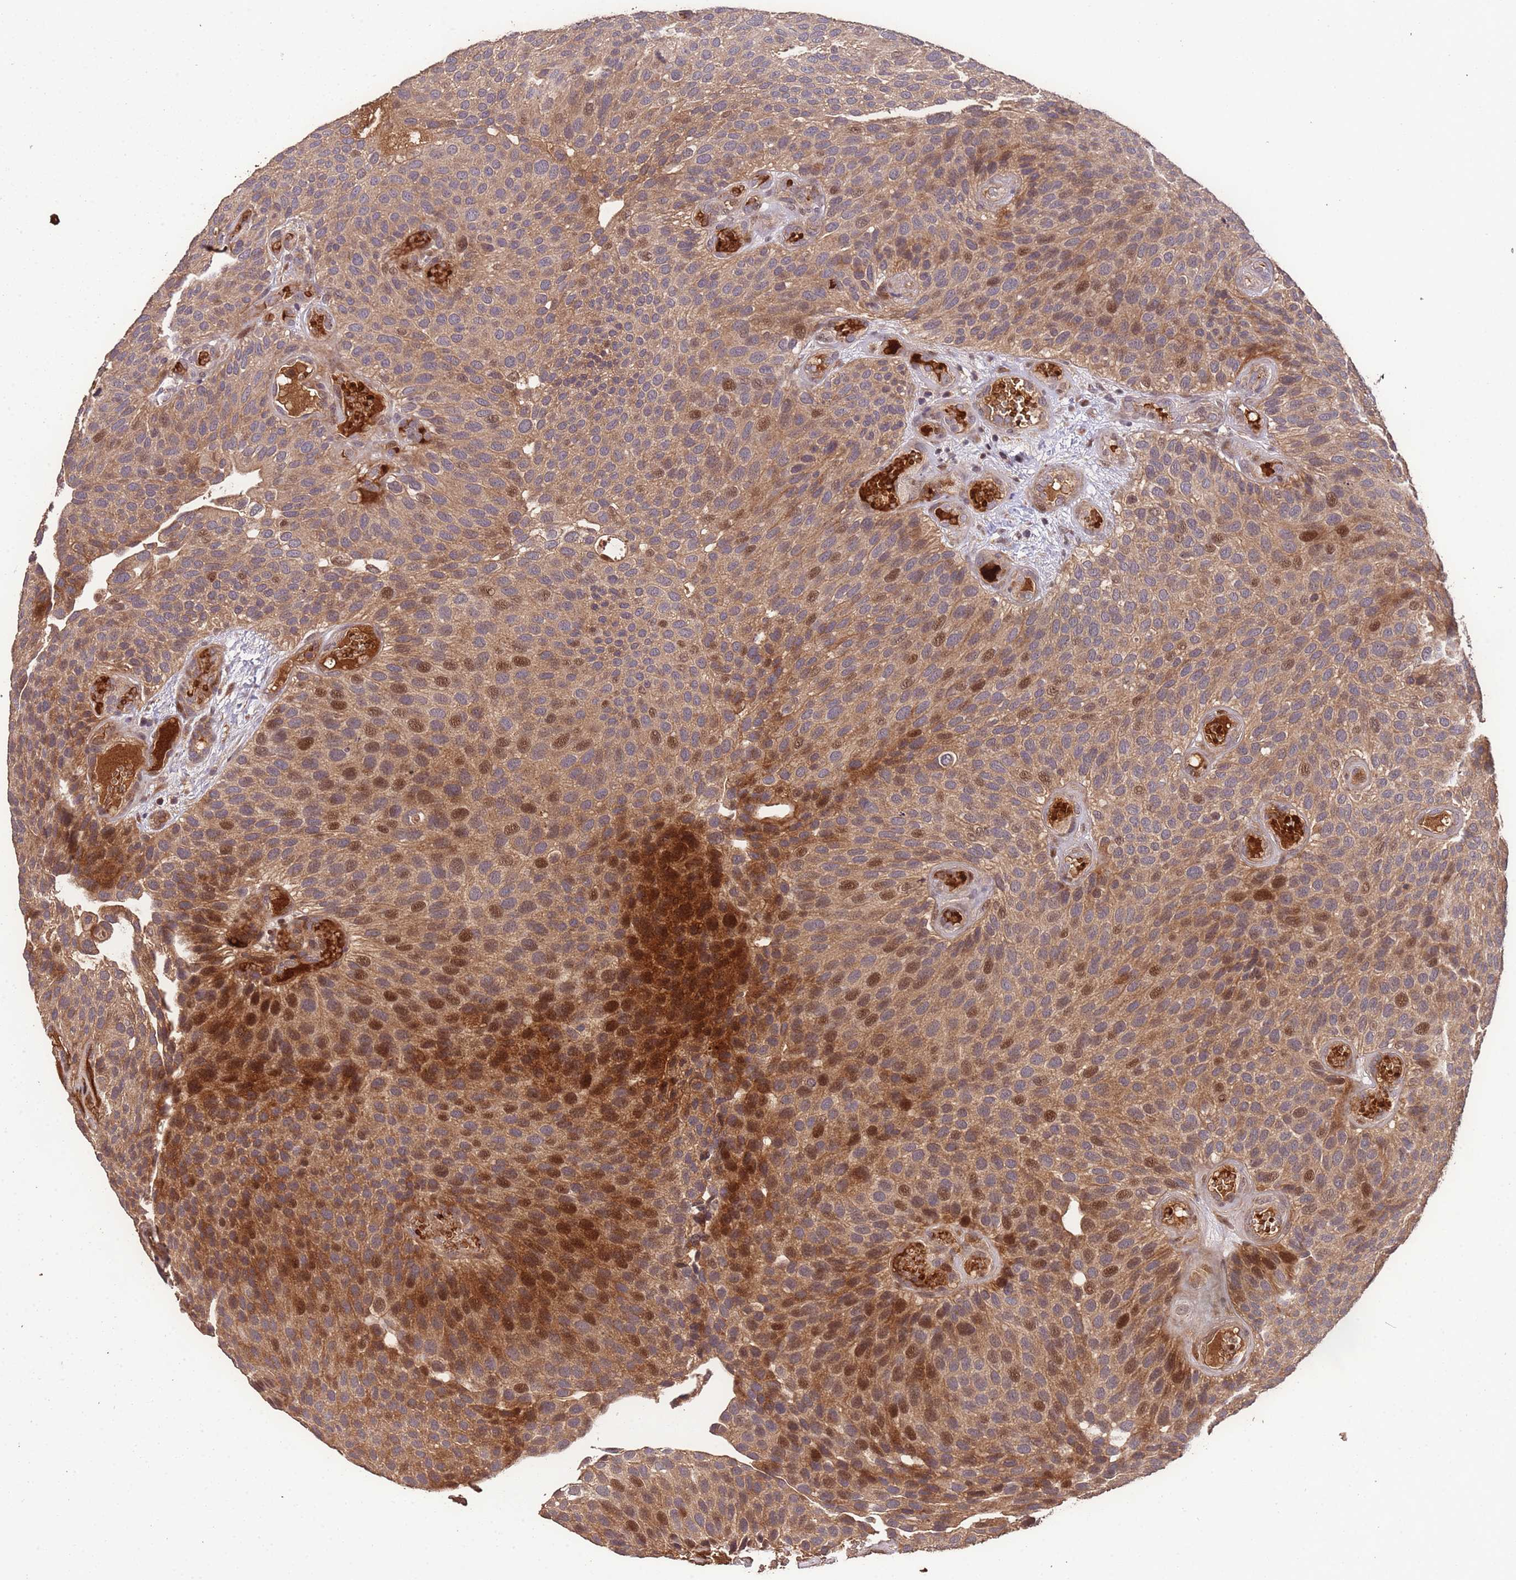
{"staining": {"intensity": "moderate", "quantity": ">75%", "location": "cytoplasmic/membranous,nuclear"}, "tissue": "urothelial cancer", "cell_type": "Tumor cells", "image_type": "cancer", "snomed": [{"axis": "morphology", "description": "Urothelial carcinoma, Low grade"}, {"axis": "topography", "description": "Urinary bladder"}], "caption": "Immunohistochemical staining of human urothelial carcinoma (low-grade) exhibits moderate cytoplasmic/membranous and nuclear protein staining in approximately >75% of tumor cells. (Brightfield microscopy of DAB IHC at high magnification).", "gene": "CCDC184", "patient": {"sex": "male", "age": 89}}